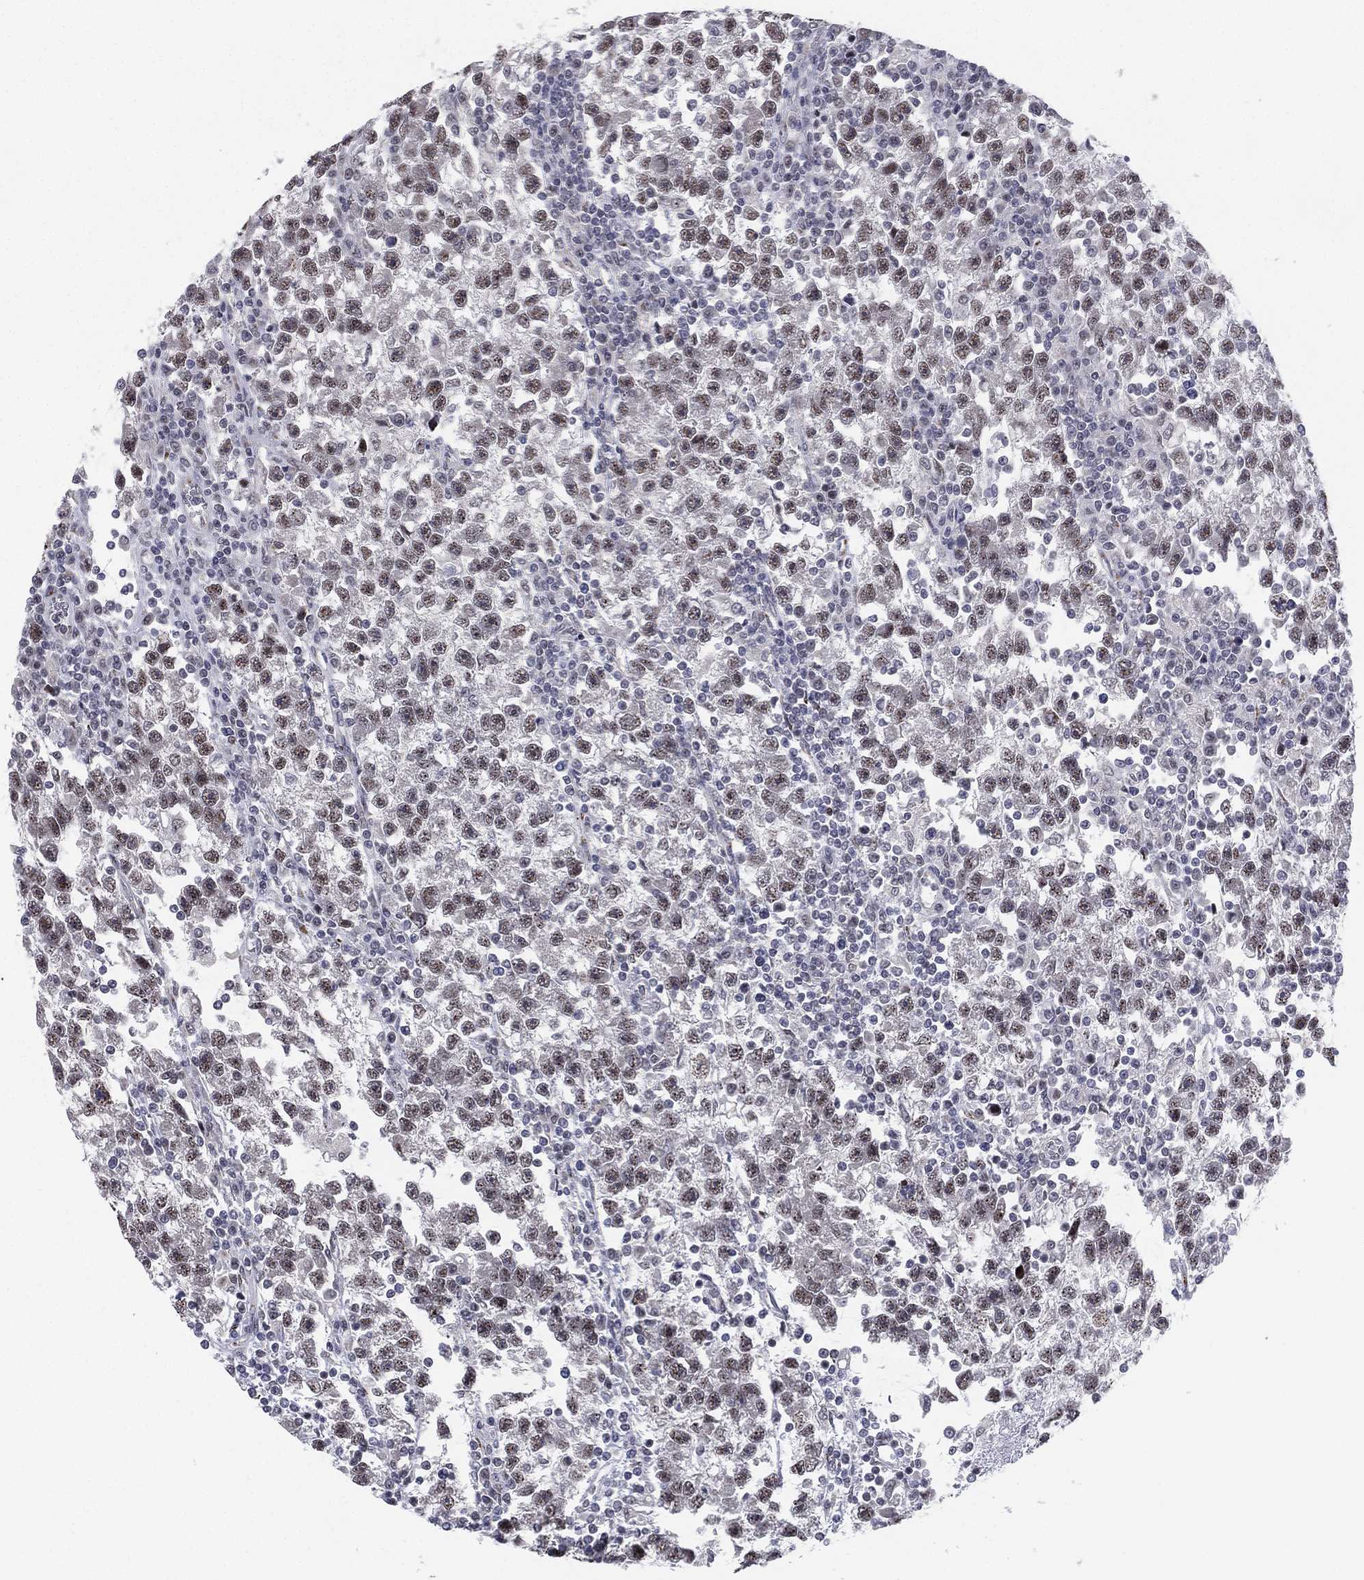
{"staining": {"intensity": "moderate", "quantity": "25%-75%", "location": "nuclear"}, "tissue": "testis cancer", "cell_type": "Tumor cells", "image_type": "cancer", "snomed": [{"axis": "morphology", "description": "Seminoma, NOS"}, {"axis": "topography", "description": "Testis"}], "caption": "The image reveals immunohistochemical staining of testis cancer. There is moderate nuclear positivity is identified in about 25%-75% of tumor cells.", "gene": "CD177", "patient": {"sex": "male", "age": 47}}